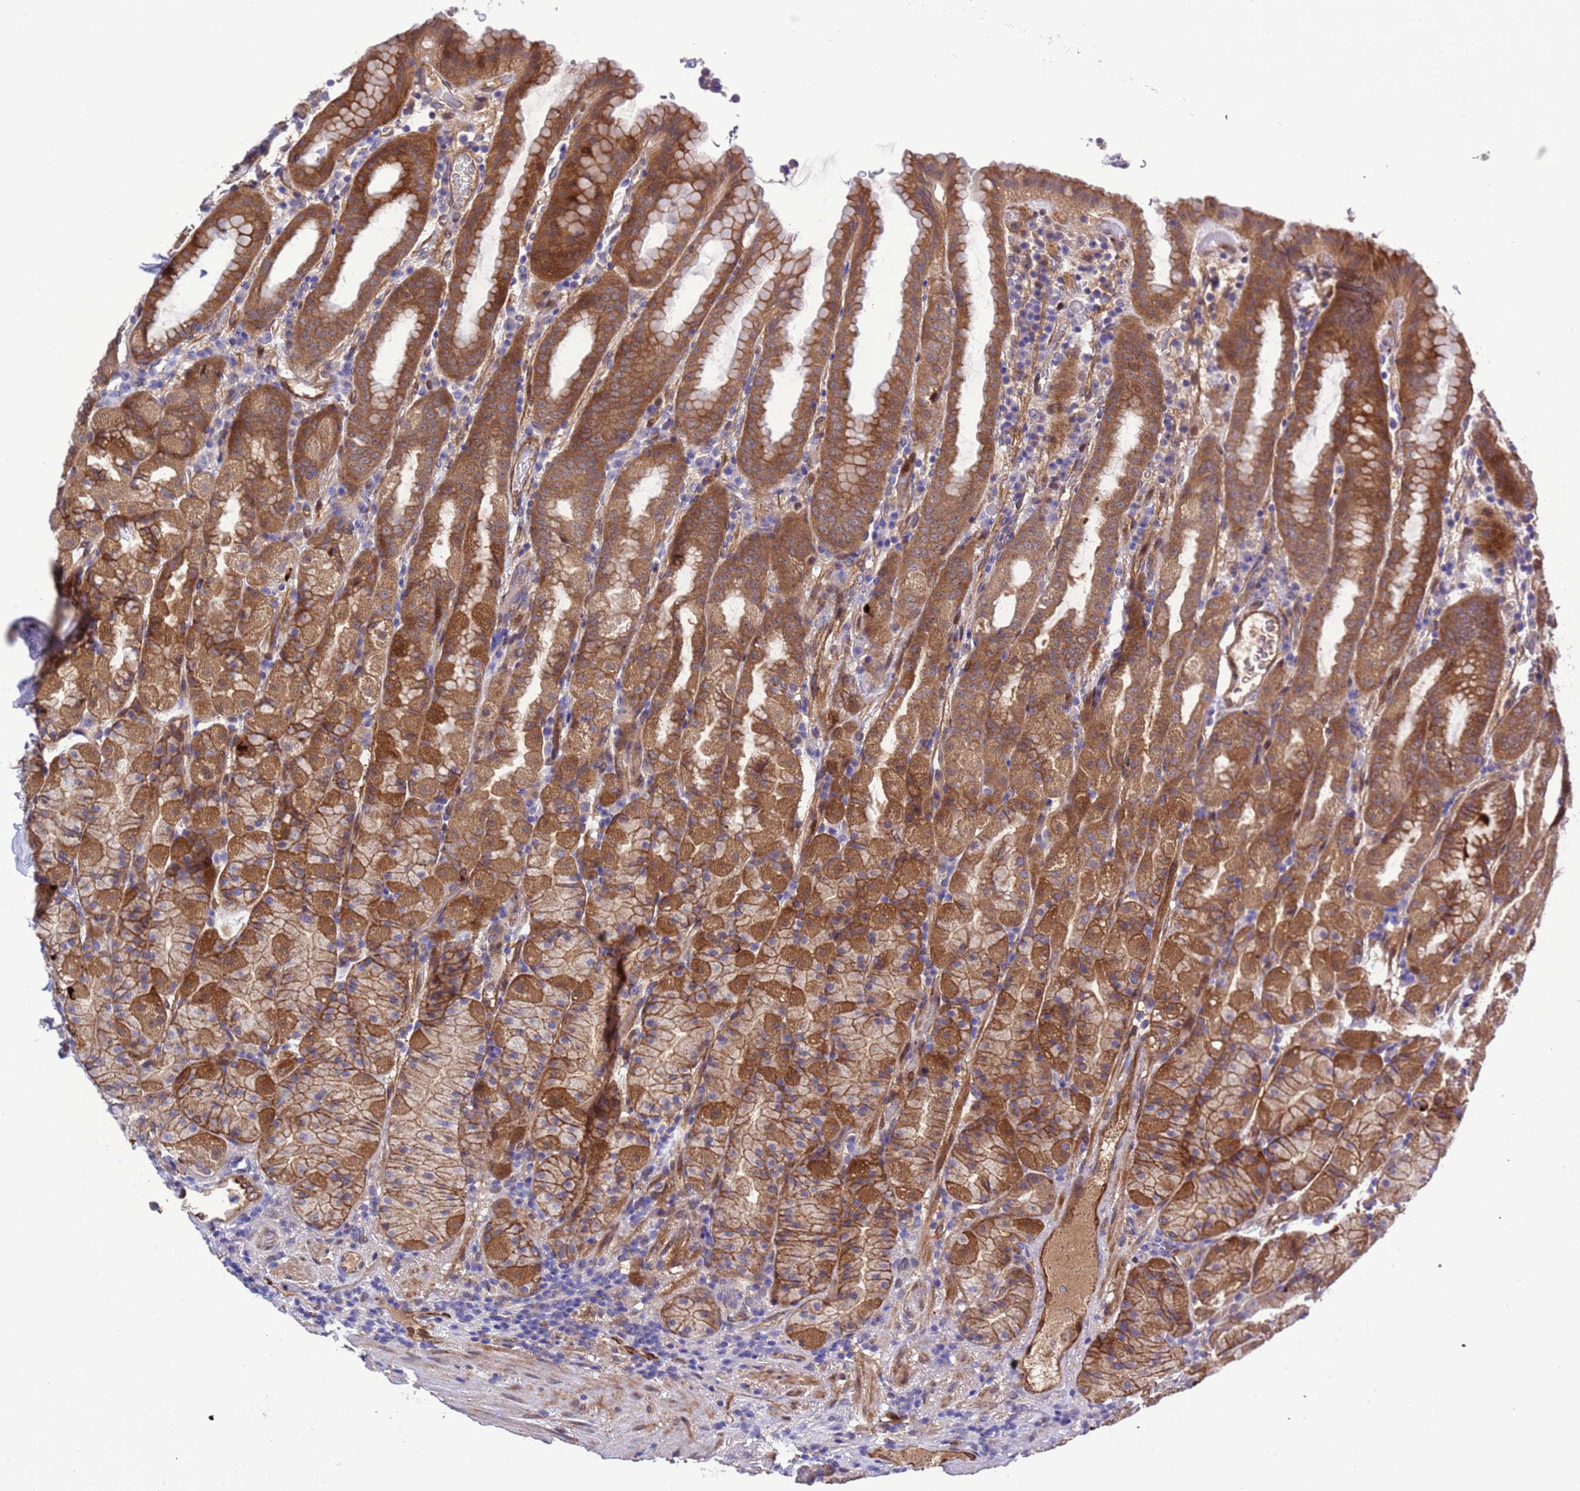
{"staining": {"intensity": "strong", "quantity": ">75%", "location": "cytoplasmic/membranous,nuclear"}, "tissue": "stomach", "cell_type": "Glandular cells", "image_type": "normal", "snomed": [{"axis": "morphology", "description": "Normal tissue, NOS"}, {"axis": "topography", "description": "Stomach, upper"}, {"axis": "topography", "description": "Stomach, lower"}, {"axis": "topography", "description": "Small intestine"}], "caption": "Protein analysis of unremarkable stomach demonstrates strong cytoplasmic/membranous,nuclear expression in approximately >75% of glandular cells. The protein of interest is shown in brown color, while the nuclei are stained blue.", "gene": "FOXRED1", "patient": {"sex": "male", "age": 68}}